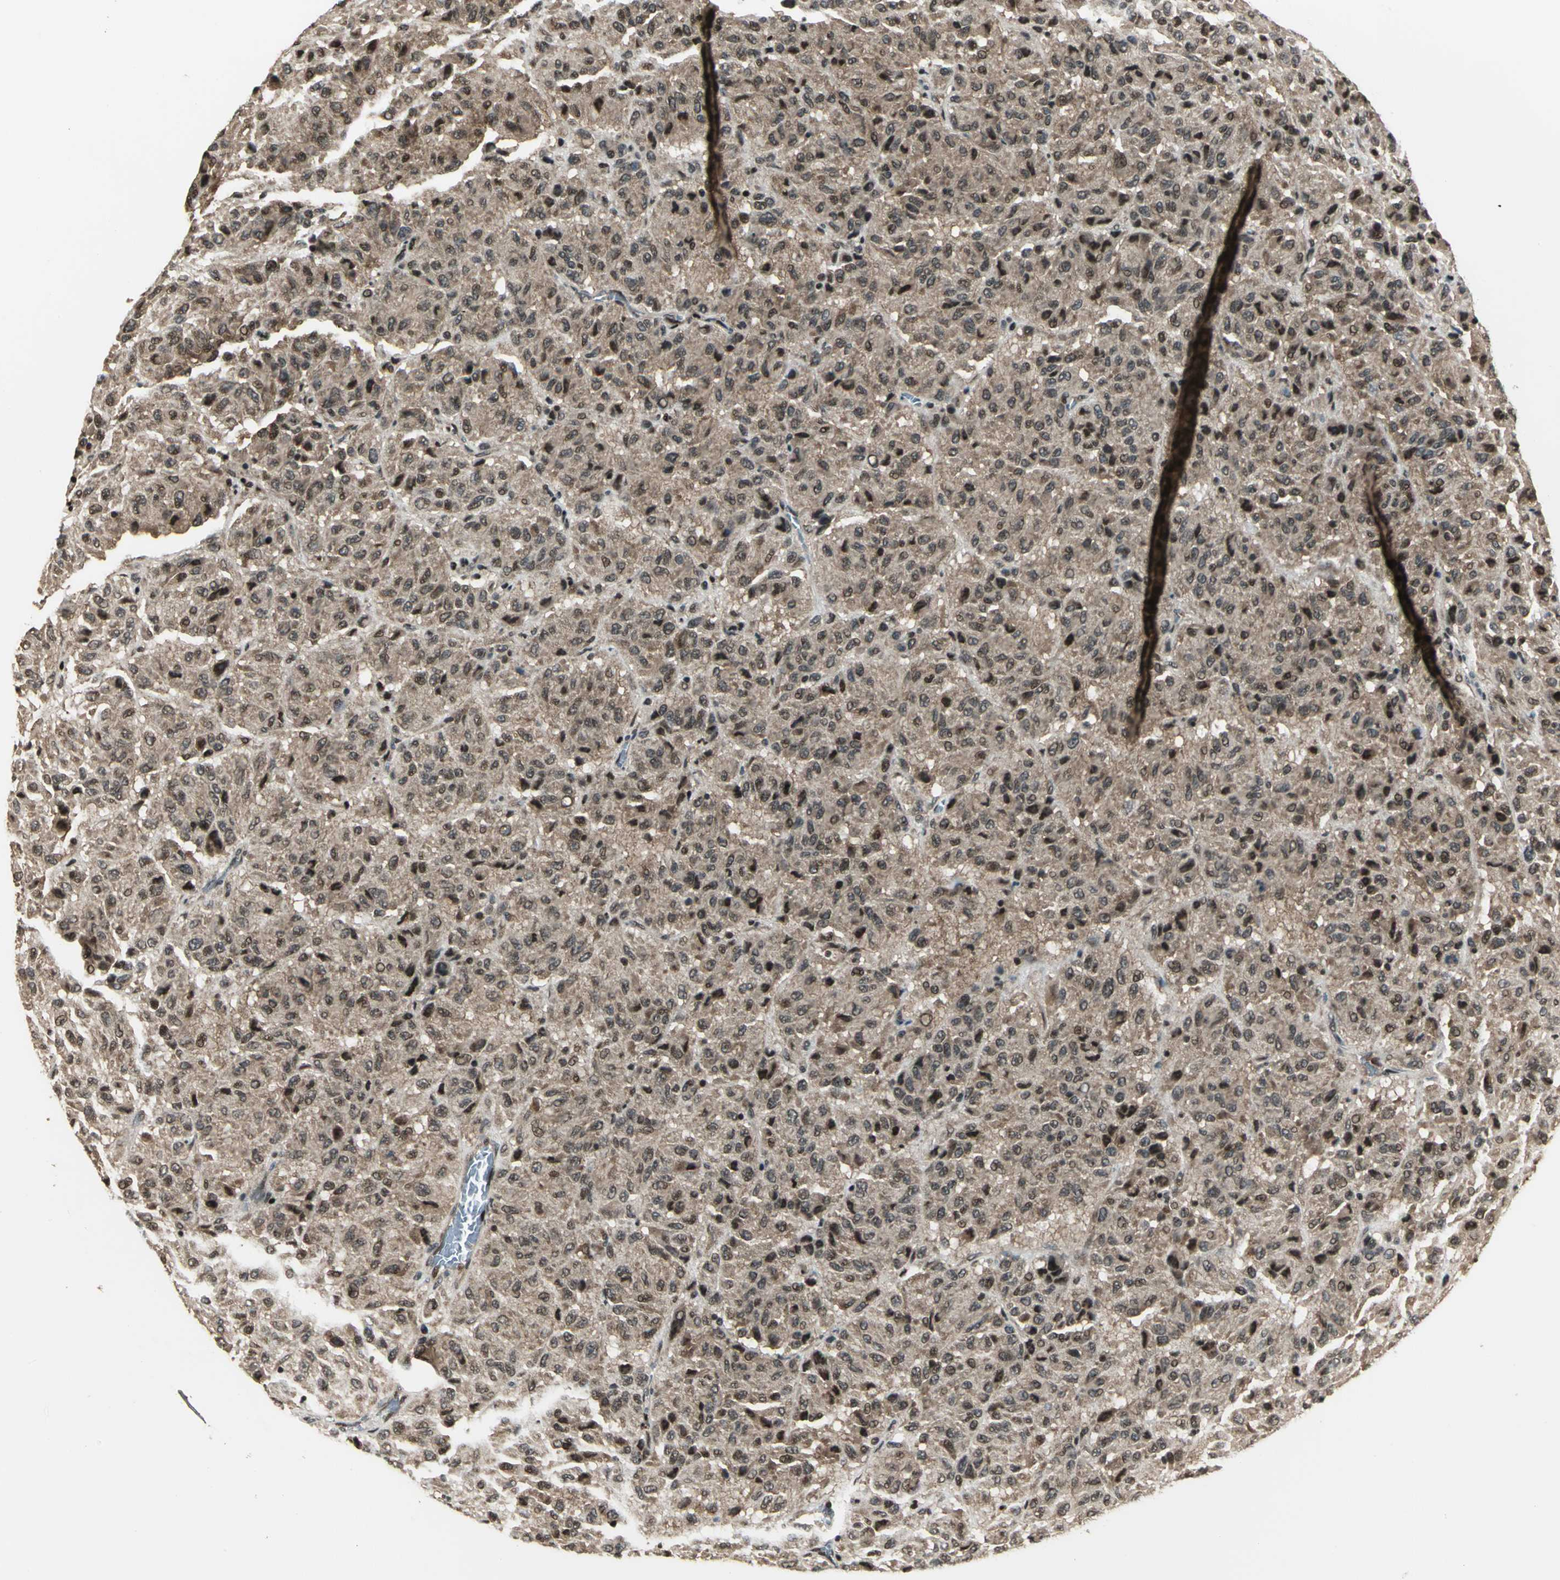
{"staining": {"intensity": "weak", "quantity": ">75%", "location": "cytoplasmic/membranous,nuclear"}, "tissue": "melanoma", "cell_type": "Tumor cells", "image_type": "cancer", "snomed": [{"axis": "morphology", "description": "Malignant melanoma, Metastatic site"}, {"axis": "topography", "description": "Lung"}], "caption": "This is a micrograph of immunohistochemistry (IHC) staining of malignant melanoma (metastatic site), which shows weak staining in the cytoplasmic/membranous and nuclear of tumor cells.", "gene": "PSMC3", "patient": {"sex": "male", "age": 64}}